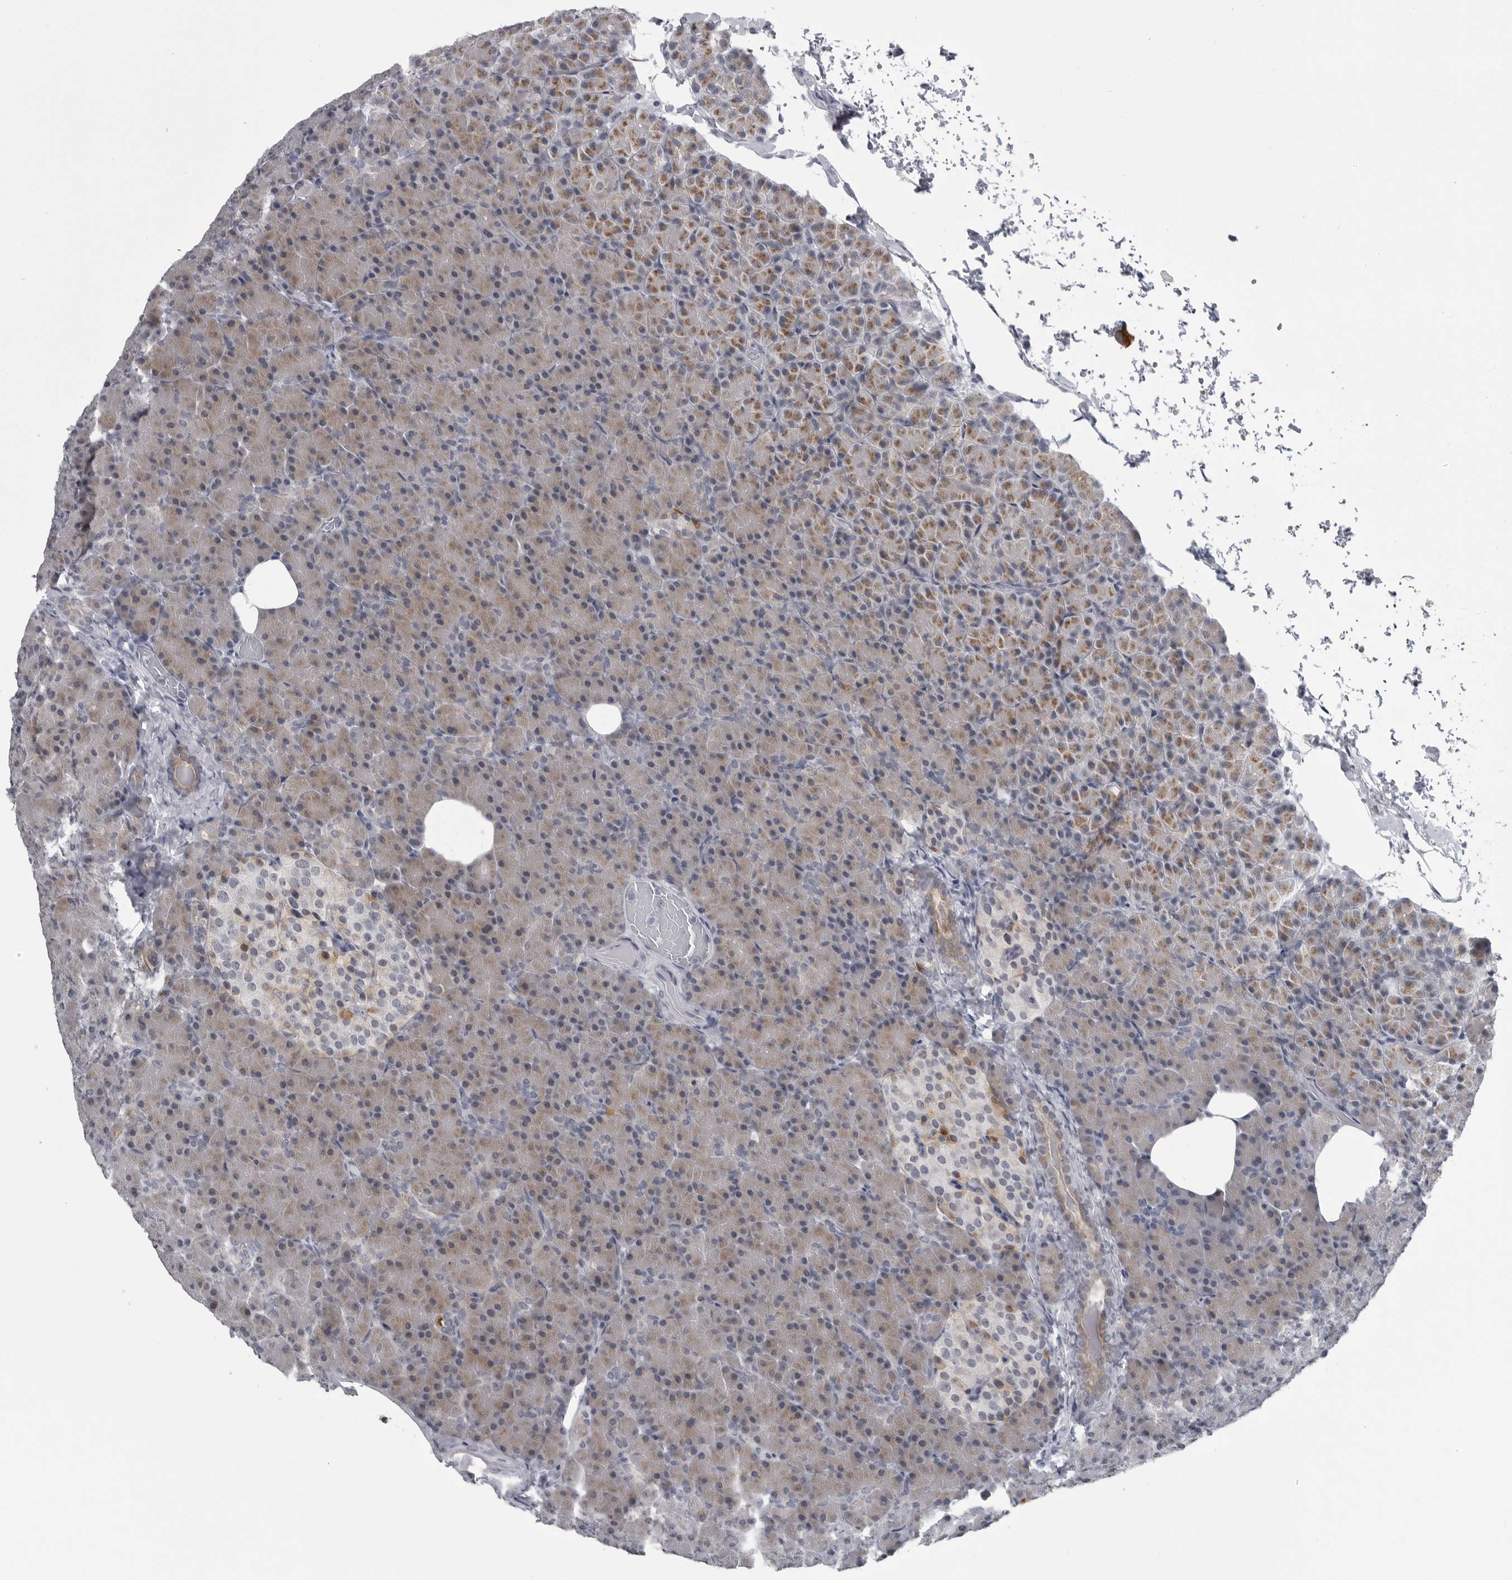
{"staining": {"intensity": "moderate", "quantity": "25%-75%", "location": "cytoplasmic/membranous"}, "tissue": "pancreas", "cell_type": "Exocrine glandular cells", "image_type": "normal", "snomed": [{"axis": "morphology", "description": "Normal tissue, NOS"}, {"axis": "topography", "description": "Pancreas"}], "caption": "Exocrine glandular cells exhibit medium levels of moderate cytoplasmic/membranous staining in about 25%-75% of cells in unremarkable human pancreas. Nuclei are stained in blue.", "gene": "MYOC", "patient": {"sex": "female", "age": 43}}